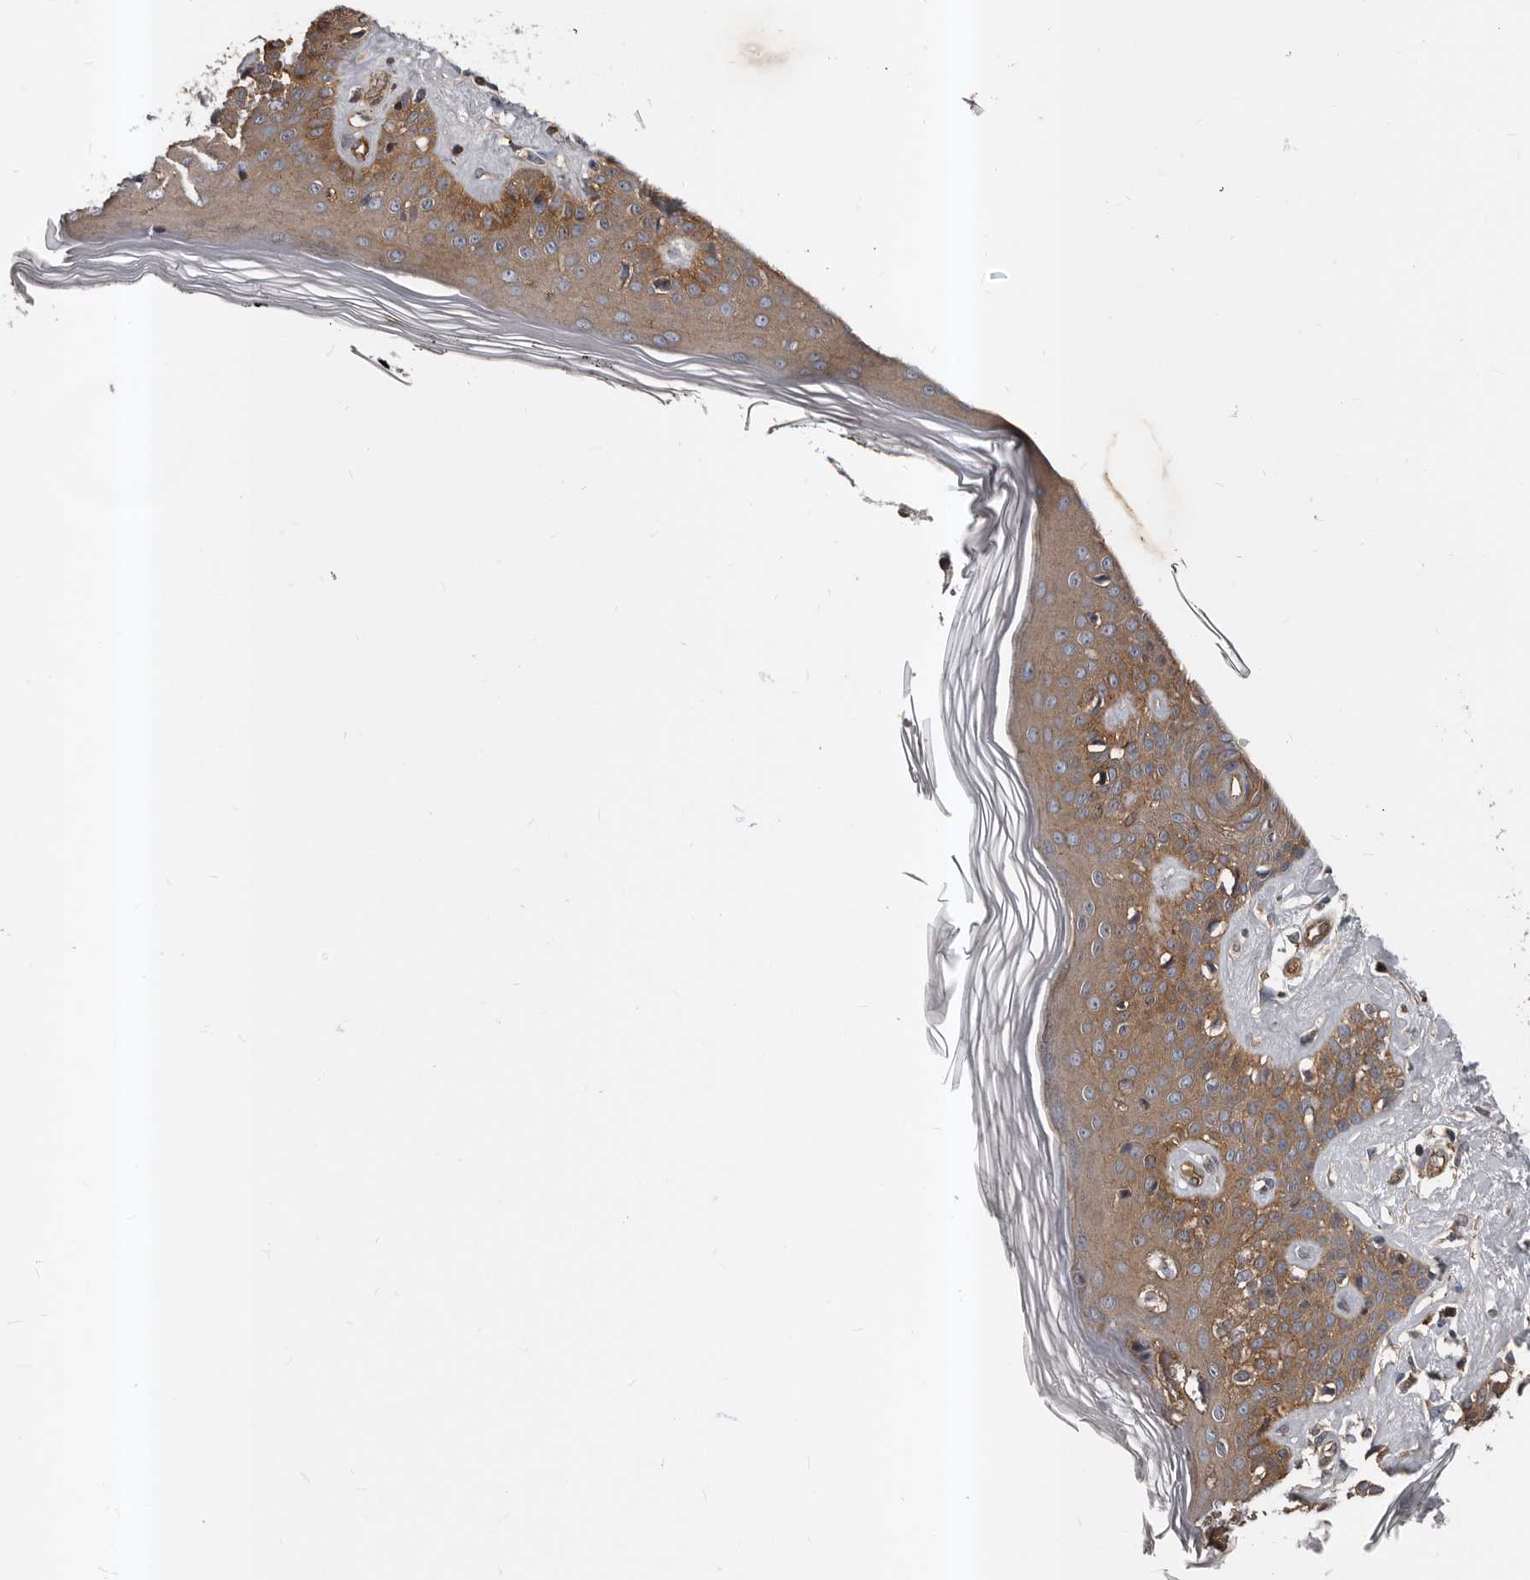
{"staining": {"intensity": "moderate", "quantity": "25%-75%", "location": "cytoplasmic/membranous"}, "tissue": "skin", "cell_type": "Fibroblasts", "image_type": "normal", "snomed": [{"axis": "morphology", "description": "Normal tissue, NOS"}, {"axis": "topography", "description": "Skin"}], "caption": "IHC photomicrograph of unremarkable human skin stained for a protein (brown), which shows medium levels of moderate cytoplasmic/membranous positivity in about 25%-75% of fibroblasts.", "gene": "PNRC2", "patient": {"sex": "female", "age": 64}}